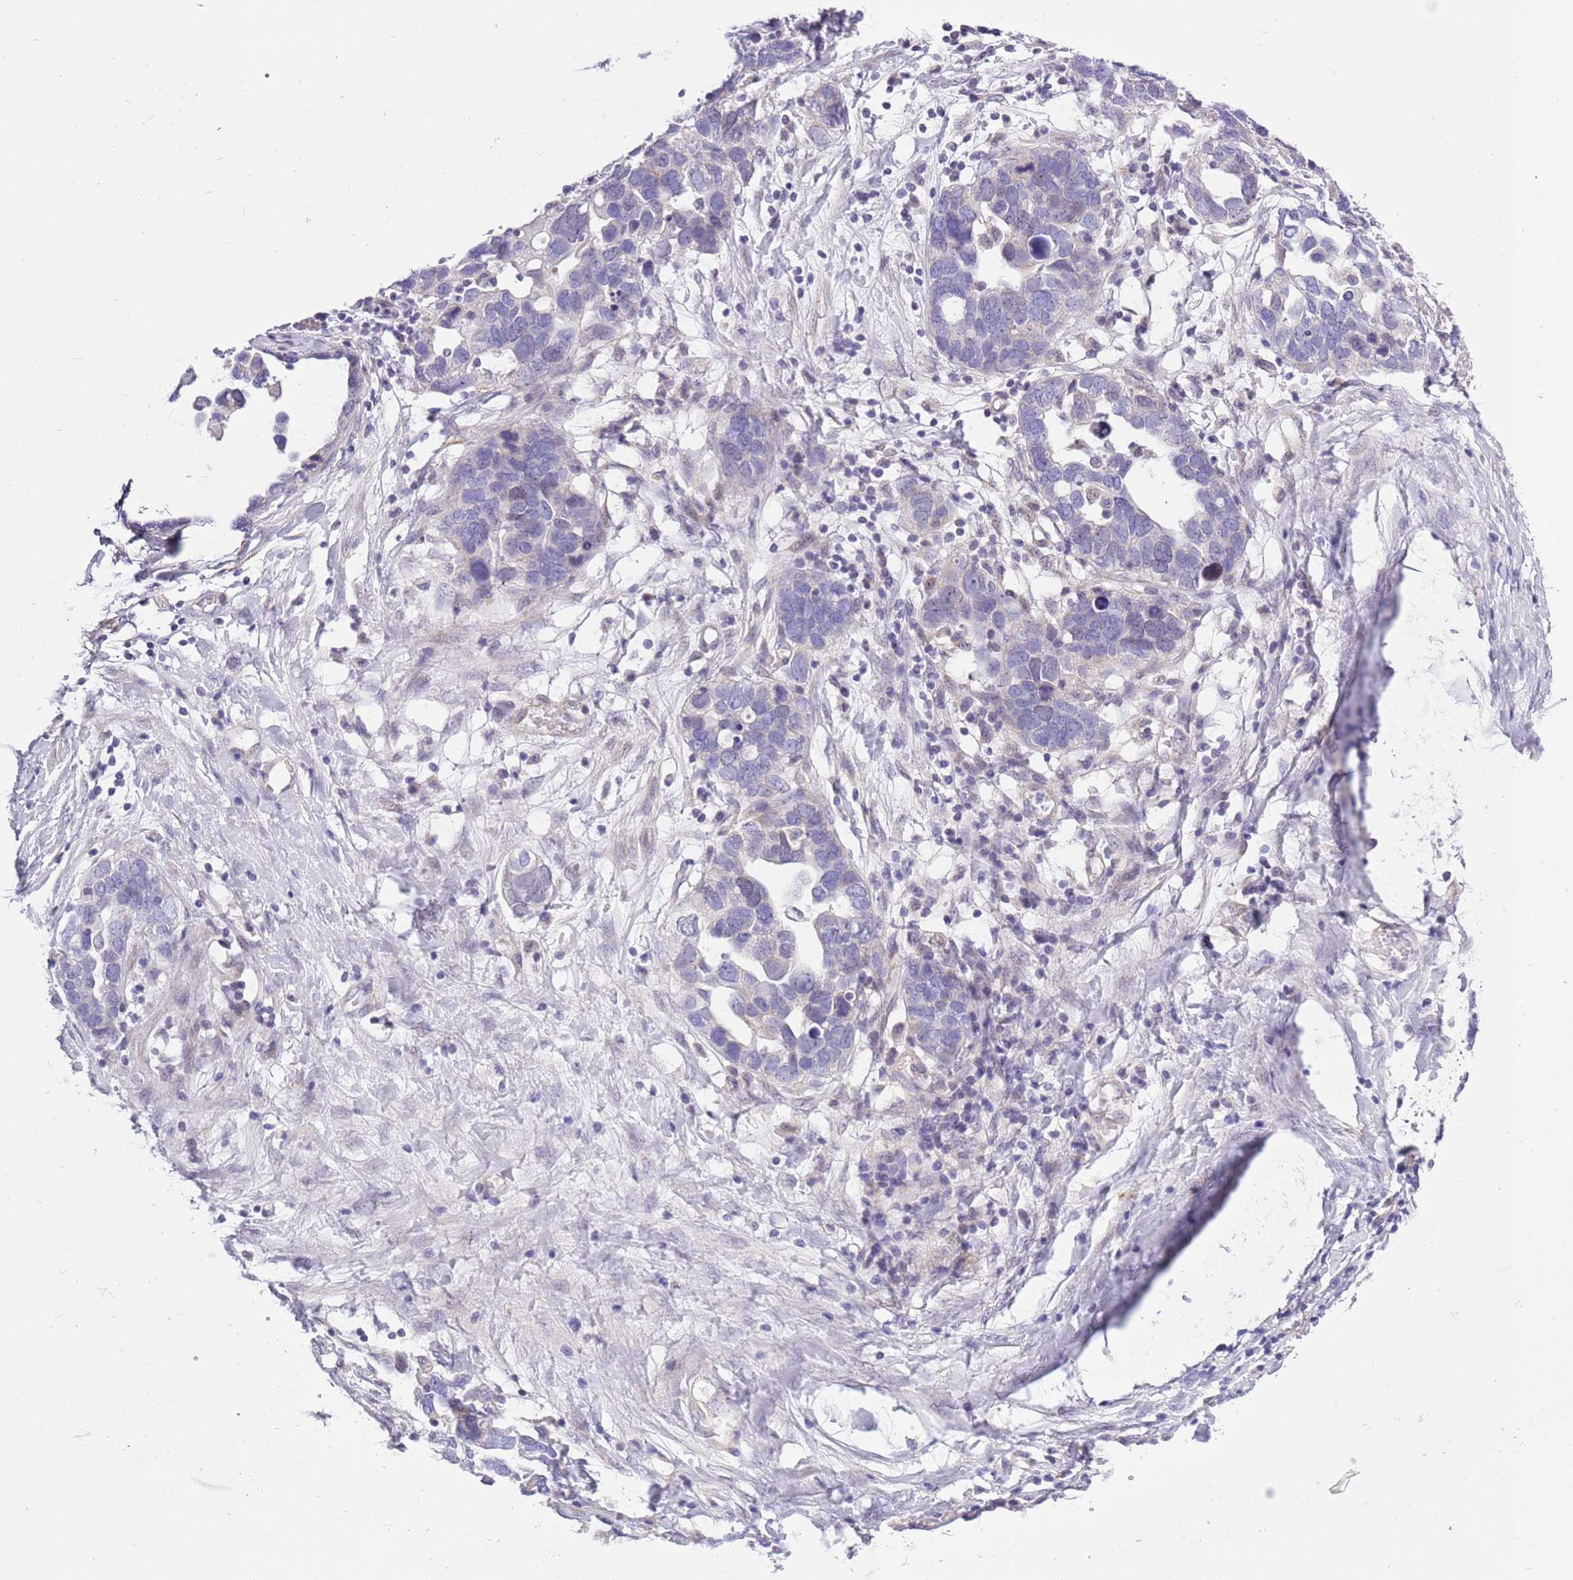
{"staining": {"intensity": "negative", "quantity": "none", "location": "none"}, "tissue": "ovarian cancer", "cell_type": "Tumor cells", "image_type": "cancer", "snomed": [{"axis": "morphology", "description": "Cystadenocarcinoma, serous, NOS"}, {"axis": "topography", "description": "Ovary"}], "caption": "Tumor cells show no significant staining in ovarian serous cystadenocarcinoma.", "gene": "NET1", "patient": {"sex": "female", "age": 54}}